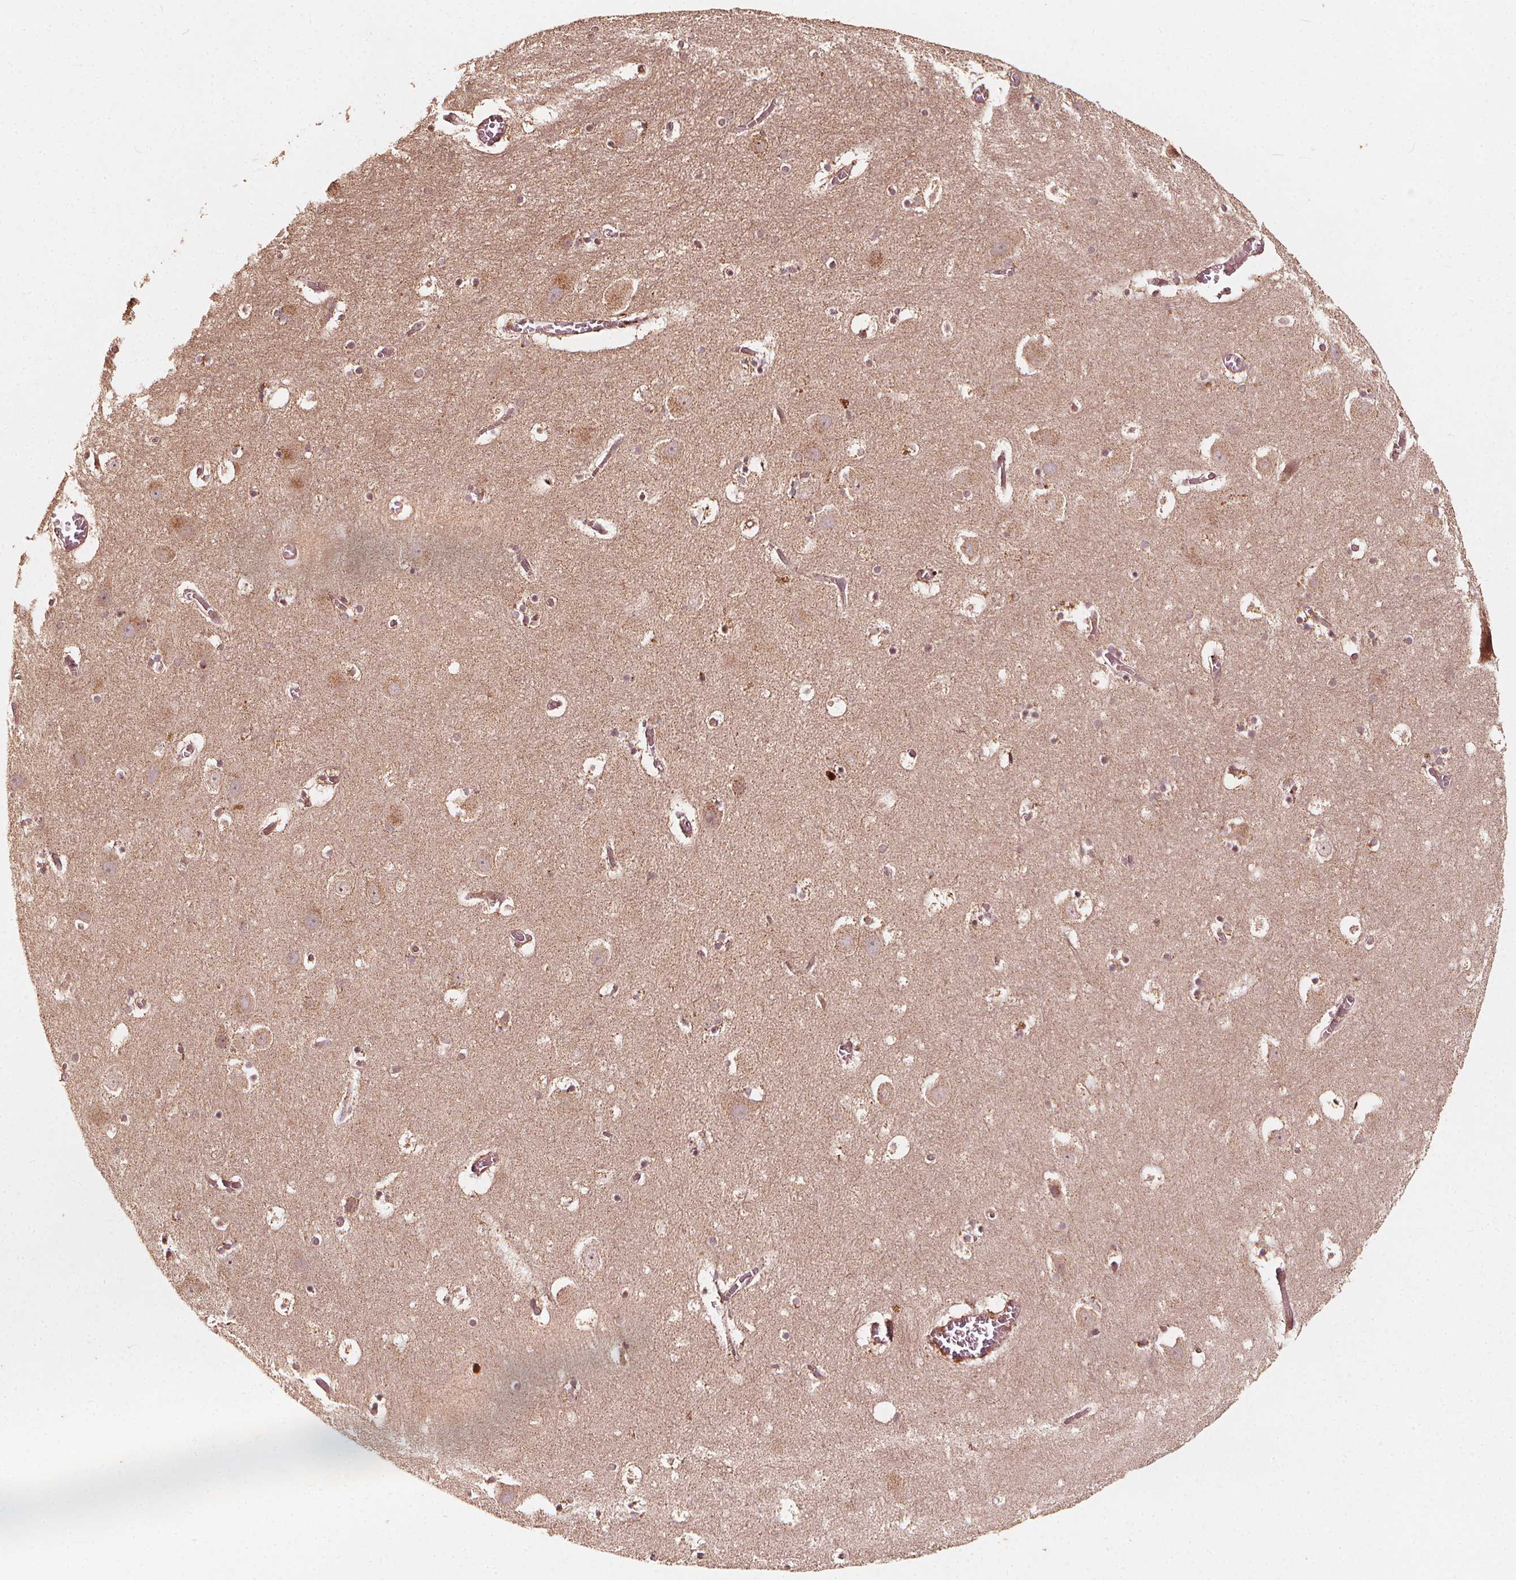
{"staining": {"intensity": "moderate", "quantity": "25%-75%", "location": "nuclear"}, "tissue": "hippocampus", "cell_type": "Glial cells", "image_type": "normal", "snomed": [{"axis": "morphology", "description": "Normal tissue, NOS"}, {"axis": "topography", "description": "Hippocampus"}], "caption": "This image shows immunohistochemistry (IHC) staining of normal human hippocampus, with medium moderate nuclear expression in approximately 25%-75% of glial cells.", "gene": "NPC1", "patient": {"sex": "male", "age": 45}}